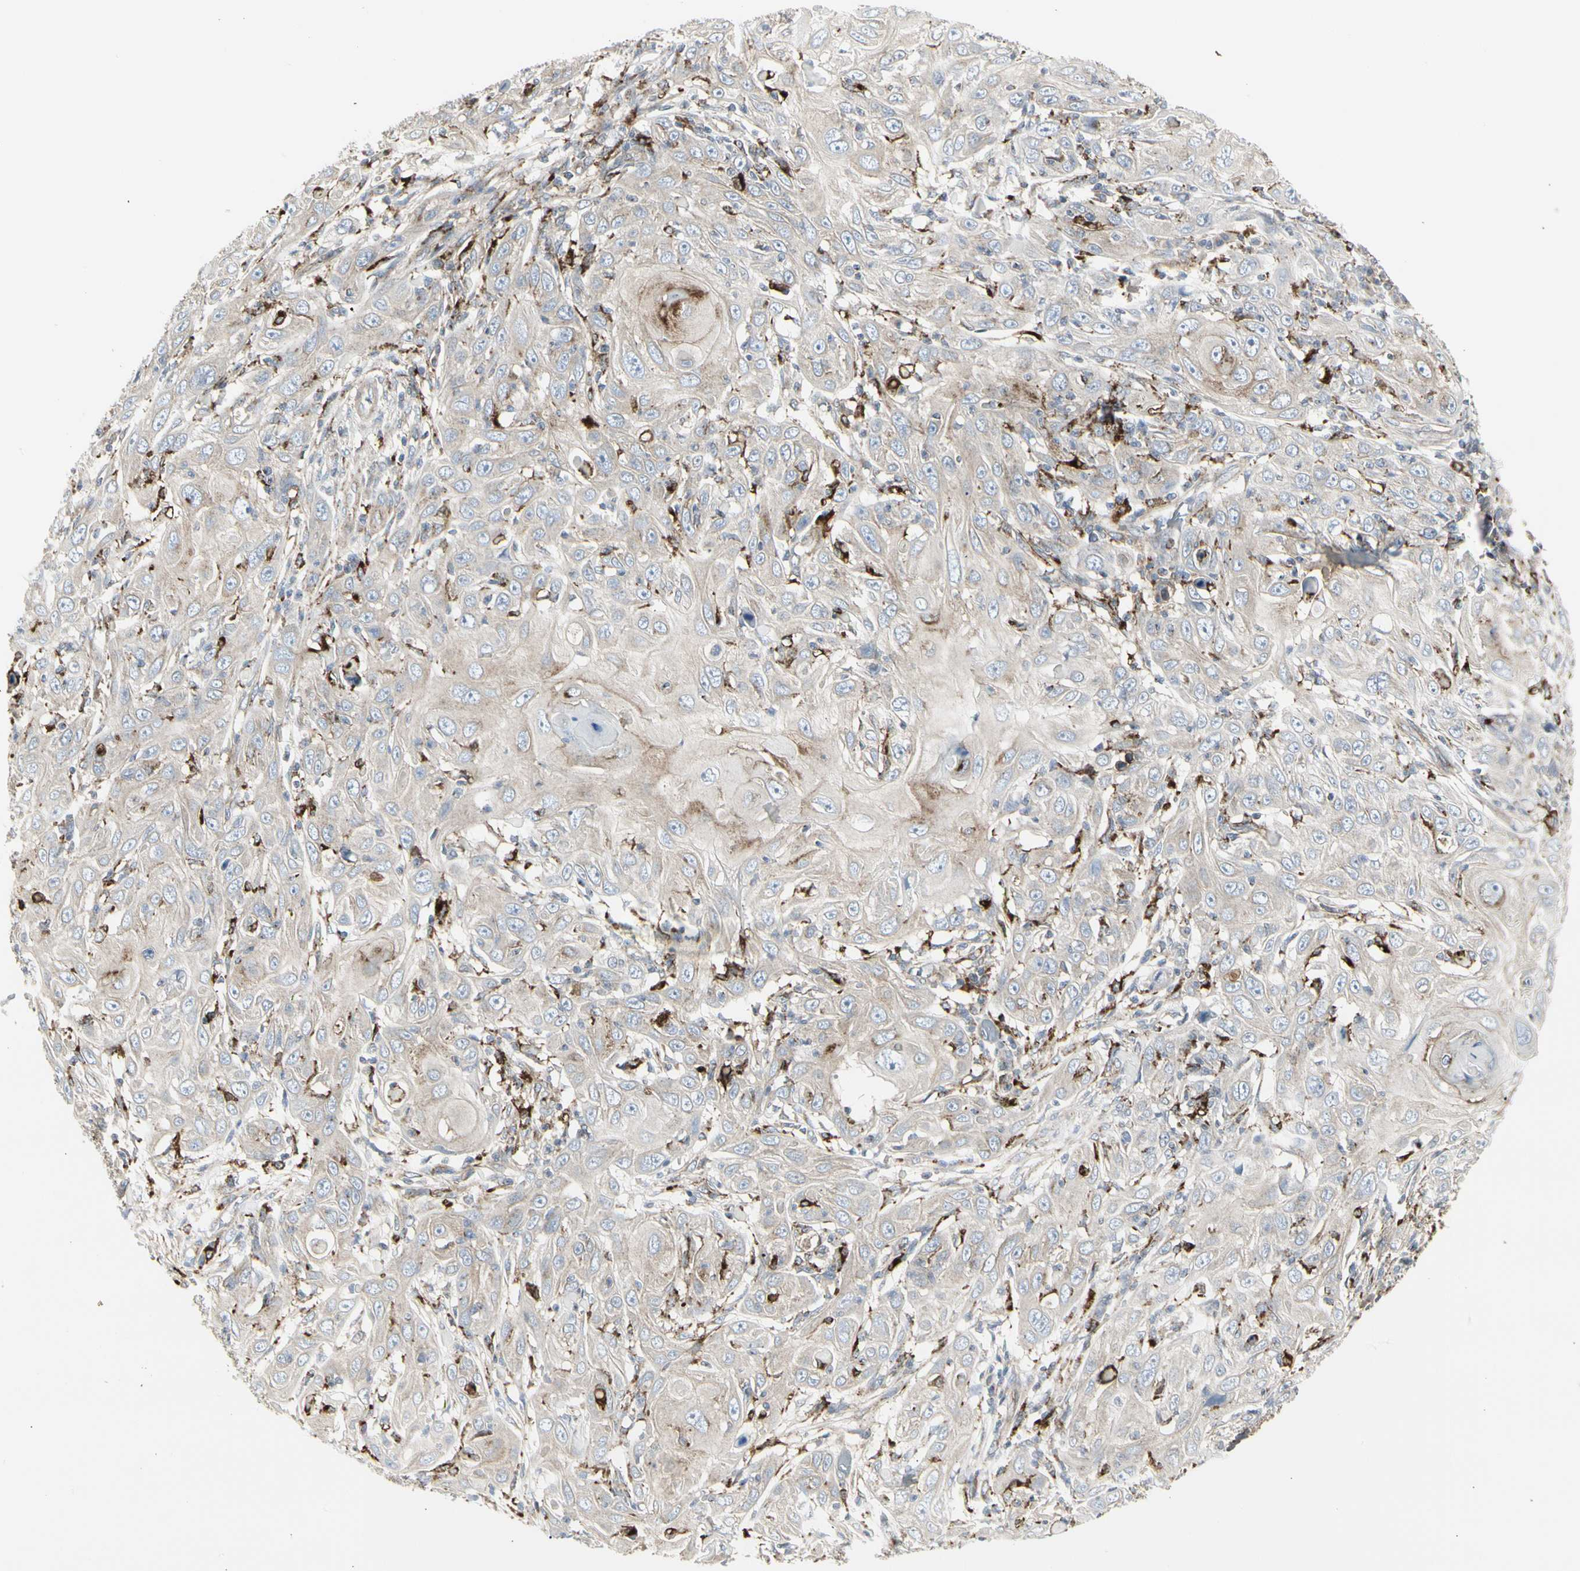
{"staining": {"intensity": "negative", "quantity": "none", "location": "none"}, "tissue": "skin cancer", "cell_type": "Tumor cells", "image_type": "cancer", "snomed": [{"axis": "morphology", "description": "Squamous cell carcinoma, NOS"}, {"axis": "topography", "description": "Skin"}], "caption": "Histopathology image shows no protein expression in tumor cells of skin squamous cell carcinoma tissue. (Brightfield microscopy of DAB immunohistochemistry at high magnification).", "gene": "ATP6V1B2", "patient": {"sex": "female", "age": 88}}